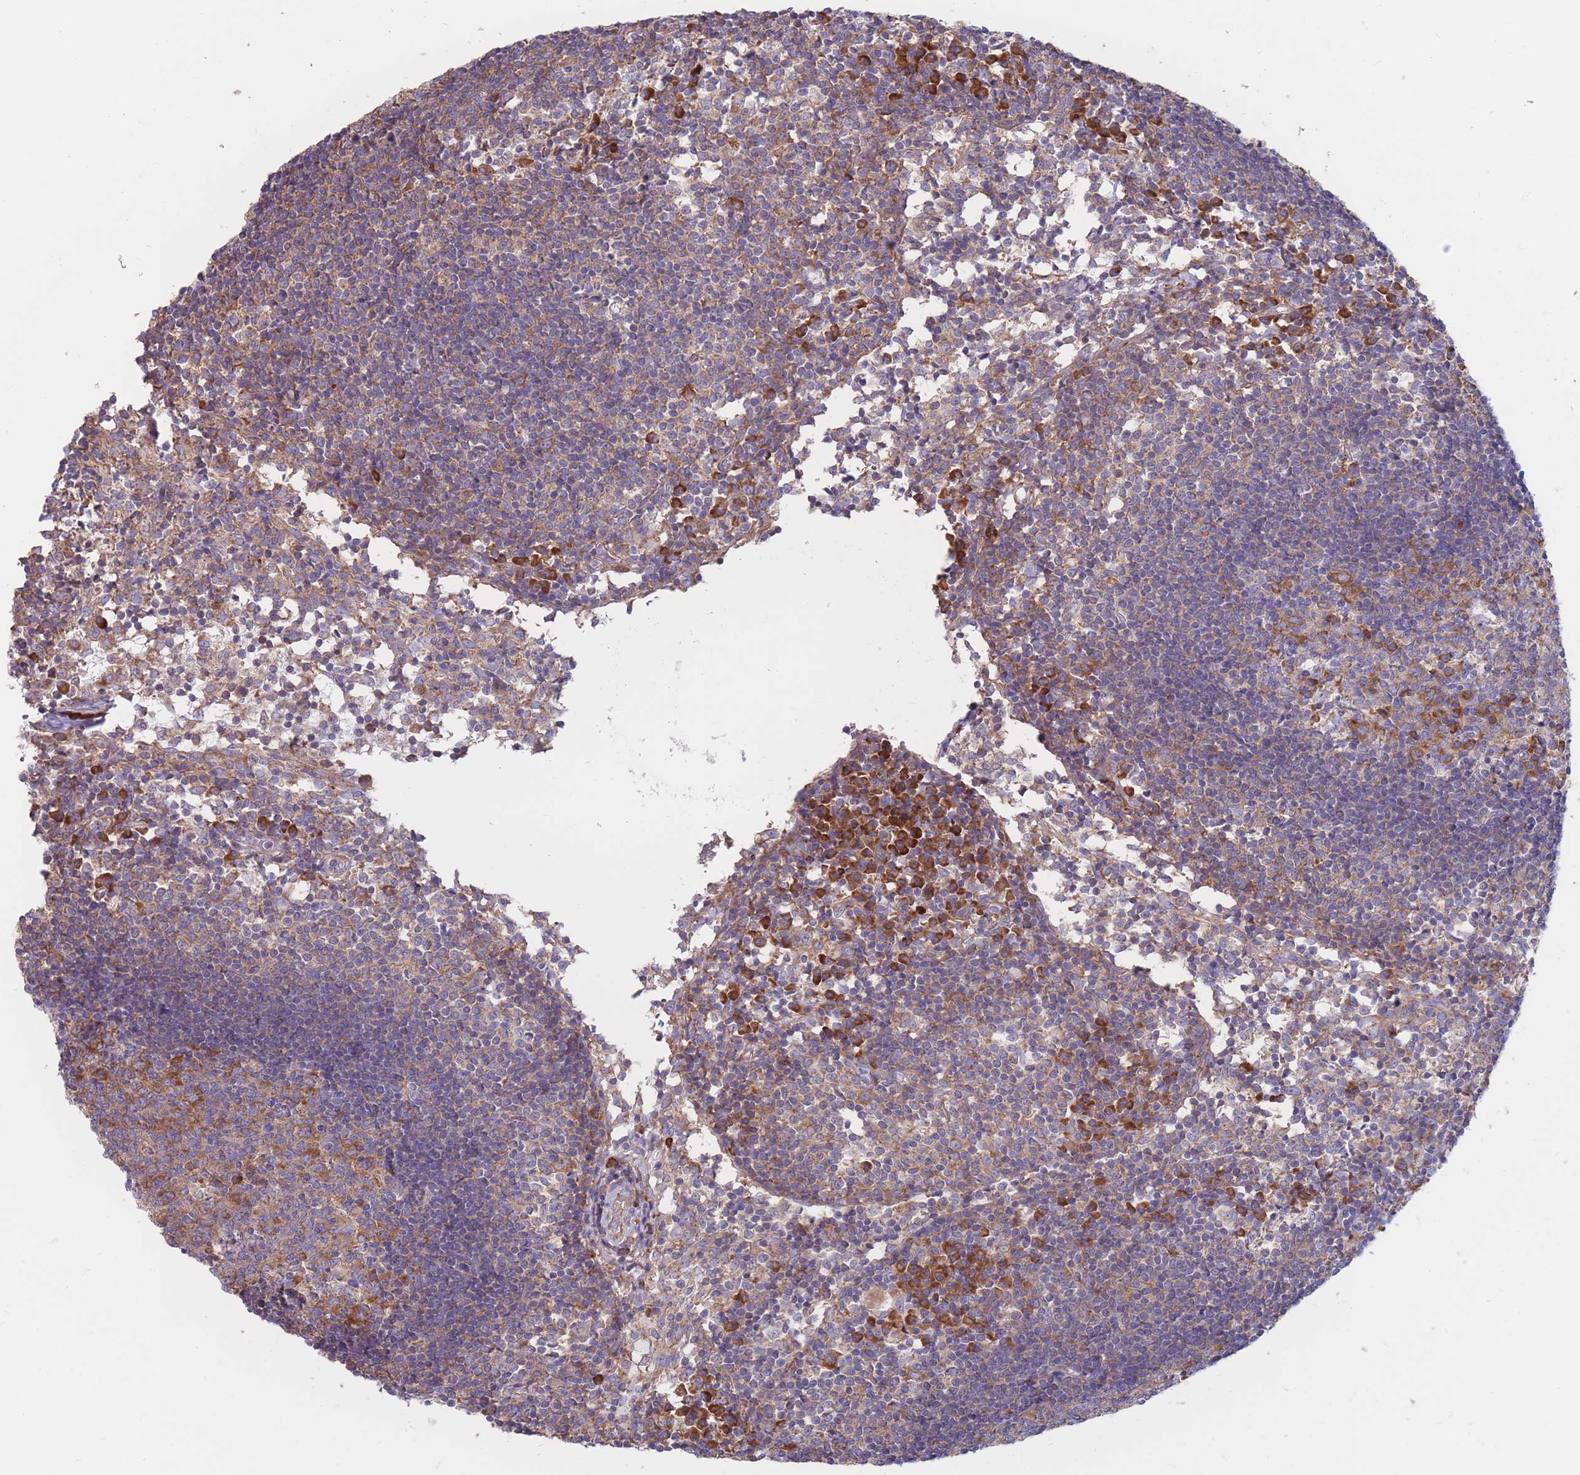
{"staining": {"intensity": "moderate", "quantity": "25%-75%", "location": "cytoplasmic/membranous"}, "tissue": "lymph node", "cell_type": "Germinal center cells", "image_type": "normal", "snomed": [{"axis": "morphology", "description": "Normal tissue, NOS"}, {"axis": "topography", "description": "Lymph node"}], "caption": "Immunohistochemistry staining of unremarkable lymph node, which displays medium levels of moderate cytoplasmic/membranous positivity in about 25%-75% of germinal center cells indicating moderate cytoplasmic/membranous protein positivity. The staining was performed using DAB (brown) for protein detection and nuclei were counterstained in hematoxylin (blue).", "gene": "RPL8", "patient": {"sex": "female", "age": 55}}